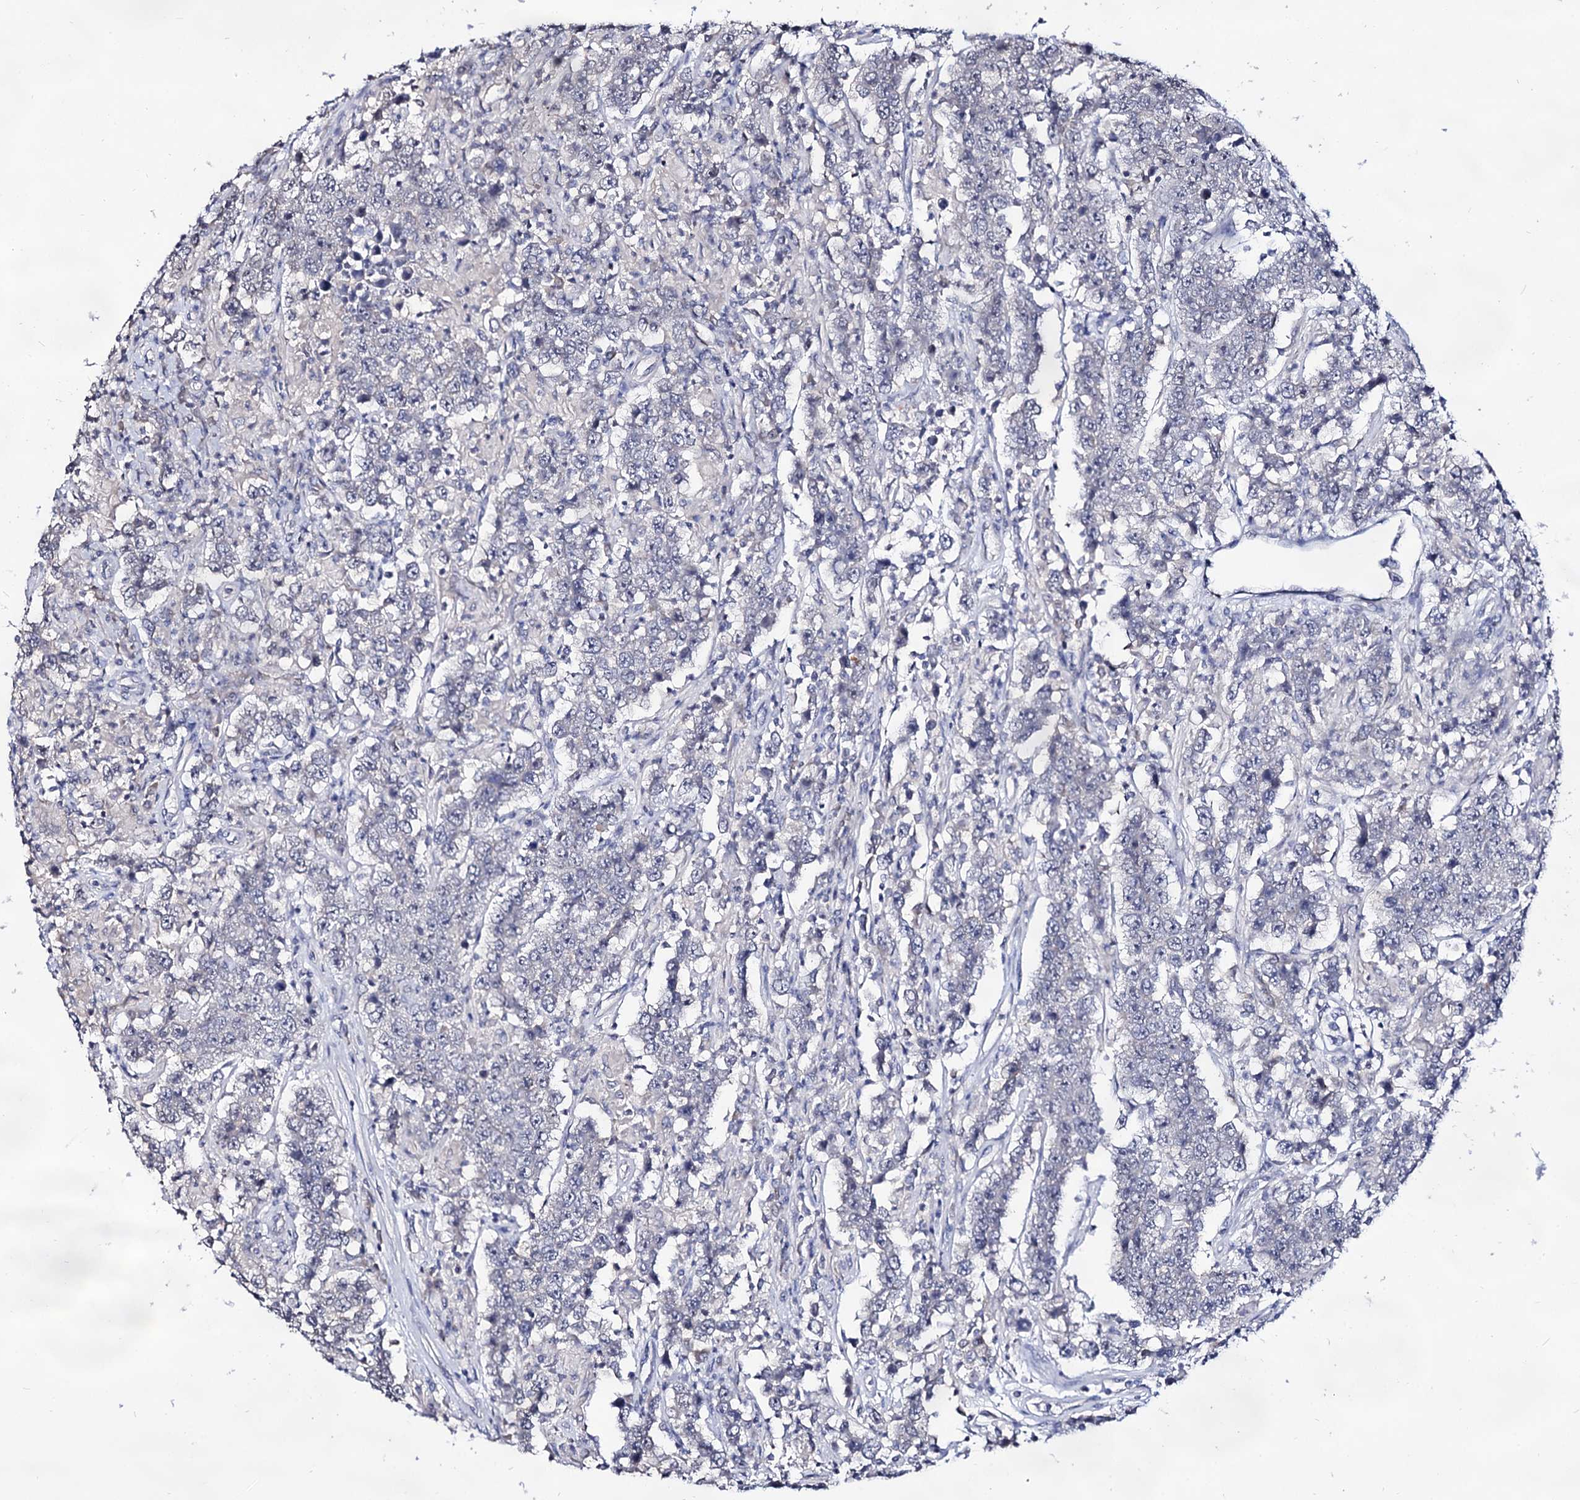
{"staining": {"intensity": "negative", "quantity": "none", "location": "none"}, "tissue": "testis cancer", "cell_type": "Tumor cells", "image_type": "cancer", "snomed": [{"axis": "morphology", "description": "Normal tissue, NOS"}, {"axis": "morphology", "description": "Urothelial carcinoma, High grade"}, {"axis": "morphology", "description": "Seminoma, NOS"}, {"axis": "morphology", "description": "Carcinoma, Embryonal, NOS"}, {"axis": "topography", "description": "Urinary bladder"}, {"axis": "topography", "description": "Testis"}], "caption": "IHC photomicrograph of neoplastic tissue: human testis seminoma stained with DAB (3,3'-diaminobenzidine) reveals no significant protein staining in tumor cells. The staining is performed using DAB brown chromogen with nuclei counter-stained in using hematoxylin.", "gene": "ARFIP2", "patient": {"sex": "male", "age": 41}}